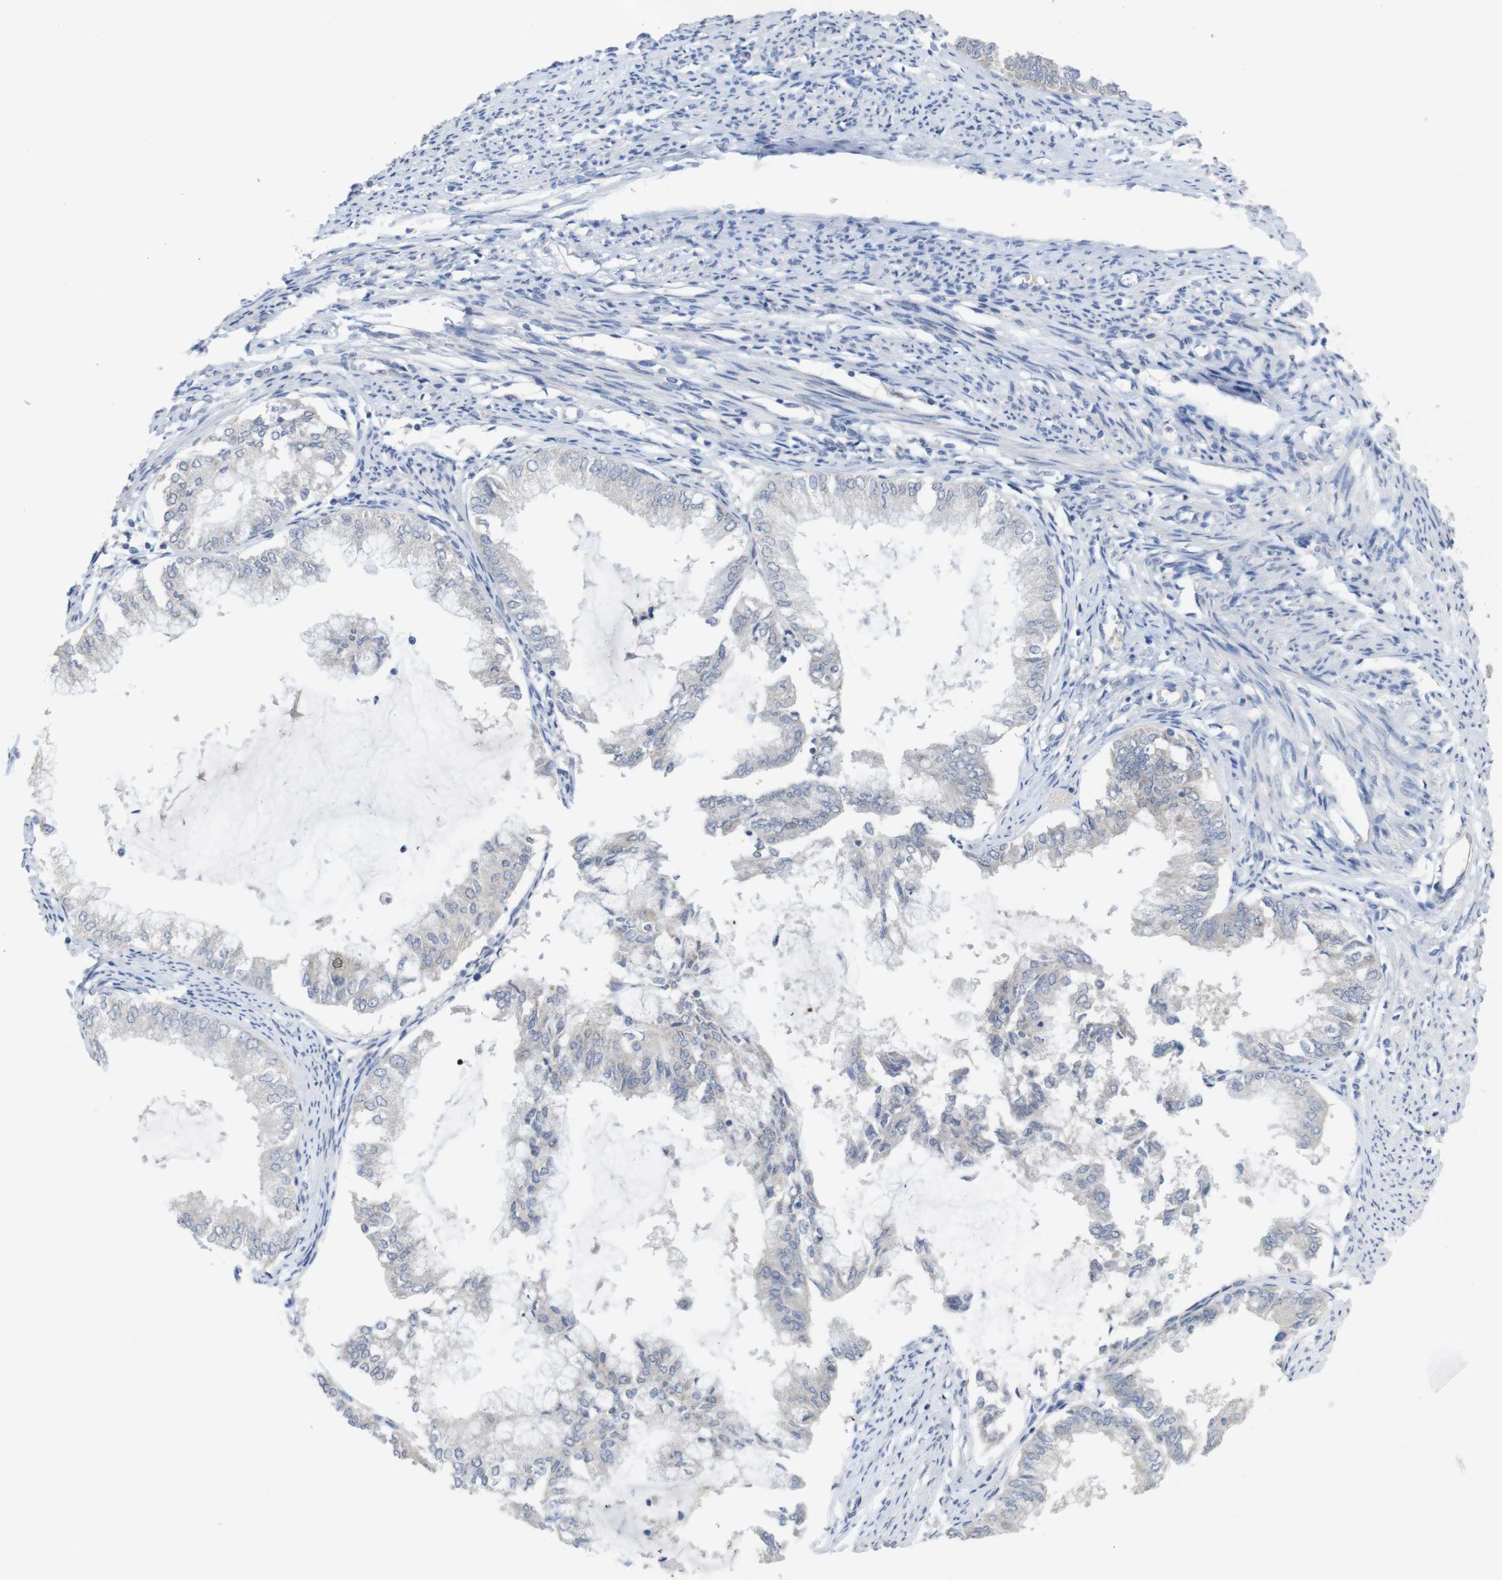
{"staining": {"intensity": "negative", "quantity": "none", "location": "none"}, "tissue": "endometrial cancer", "cell_type": "Tumor cells", "image_type": "cancer", "snomed": [{"axis": "morphology", "description": "Adenocarcinoma, NOS"}, {"axis": "topography", "description": "Endometrium"}], "caption": "The micrograph shows no significant positivity in tumor cells of adenocarcinoma (endometrial).", "gene": "BCAR3", "patient": {"sex": "female", "age": 86}}